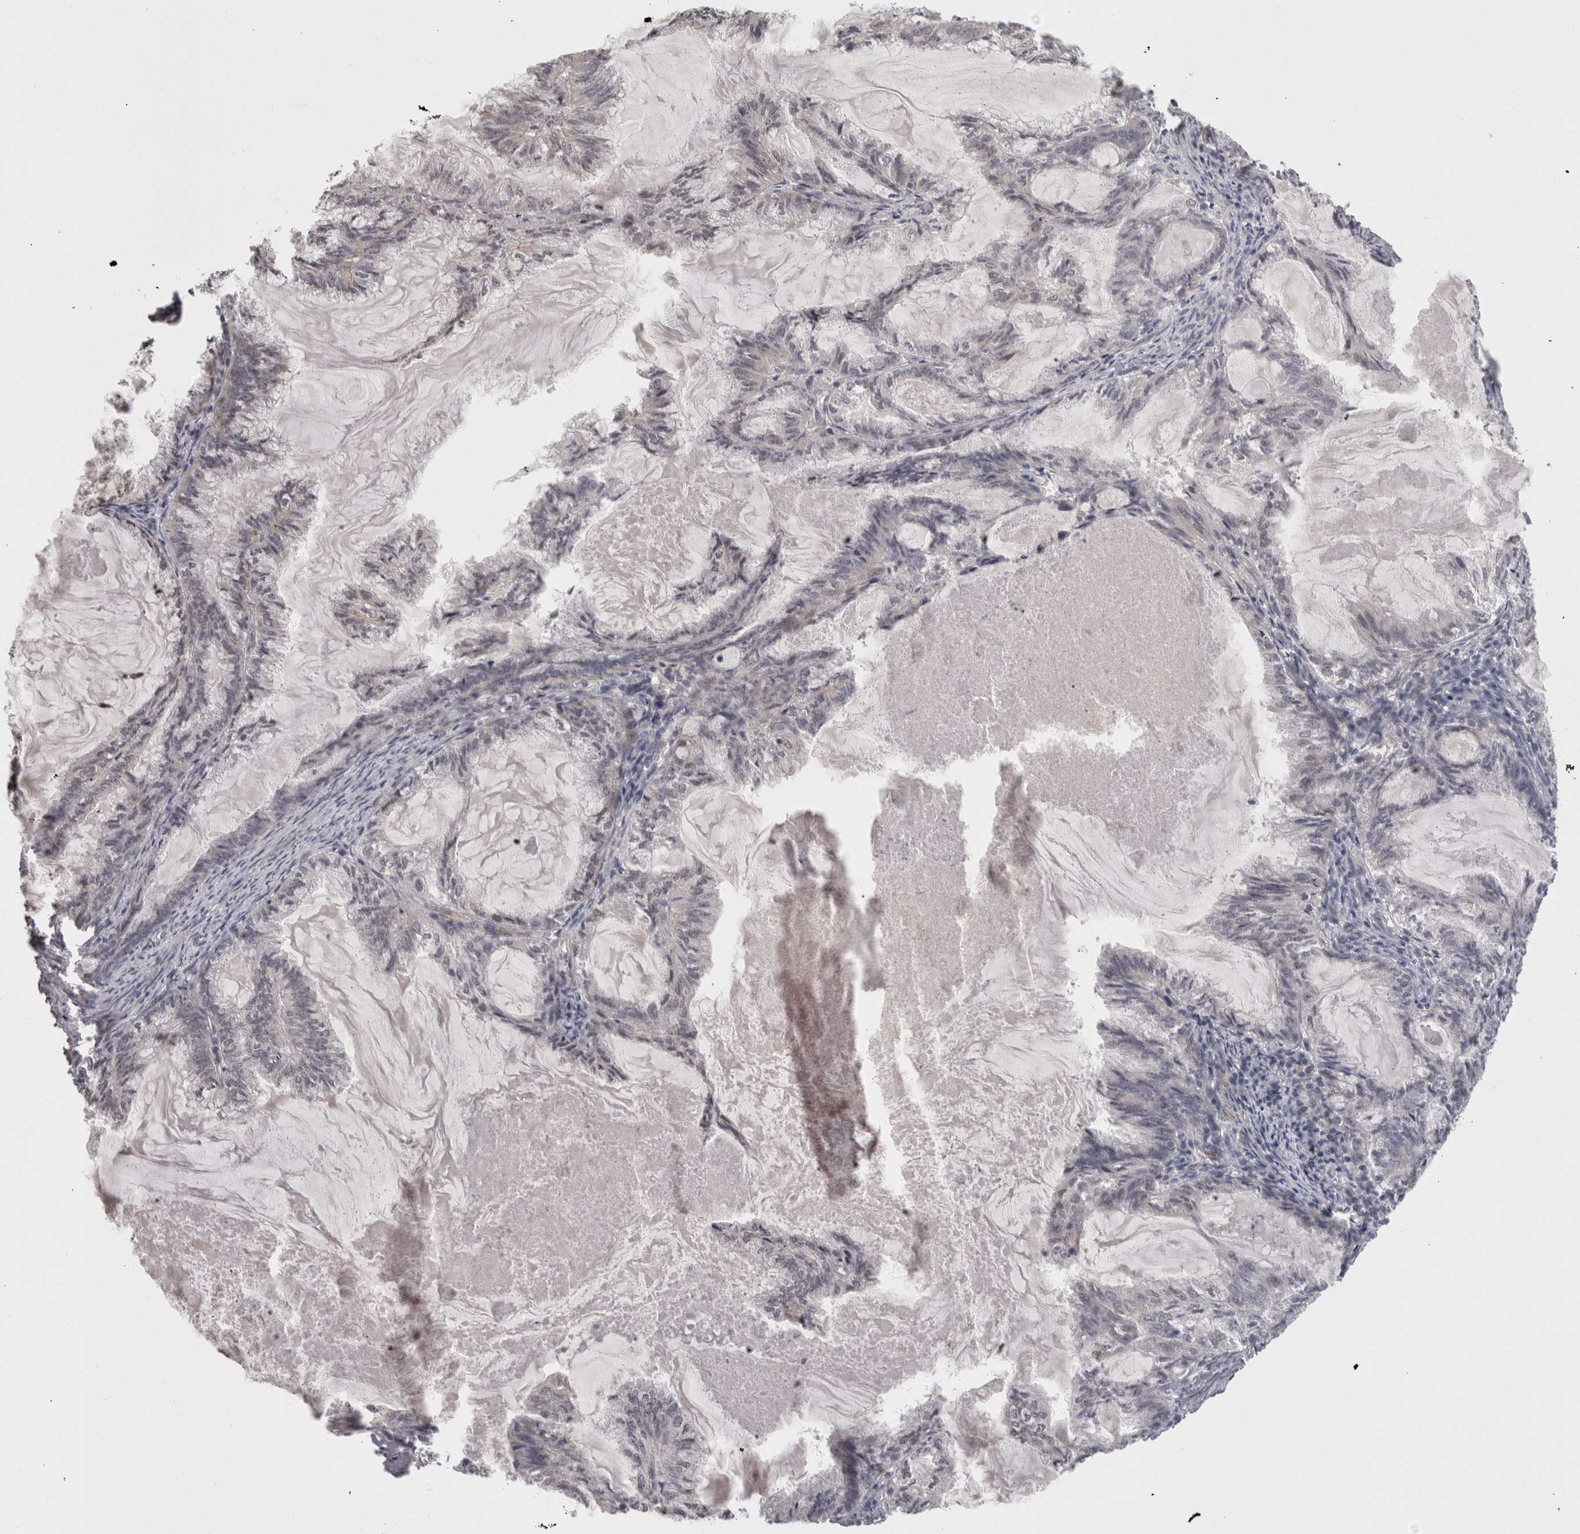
{"staining": {"intensity": "negative", "quantity": "none", "location": "none"}, "tissue": "endometrial cancer", "cell_type": "Tumor cells", "image_type": "cancer", "snomed": [{"axis": "morphology", "description": "Adenocarcinoma, NOS"}, {"axis": "topography", "description": "Endometrium"}], "caption": "Tumor cells are negative for protein expression in human endometrial cancer (adenocarcinoma). Brightfield microscopy of IHC stained with DAB (3,3'-diaminobenzidine) (brown) and hematoxylin (blue), captured at high magnification.", "gene": "RMDN1", "patient": {"sex": "female", "age": 86}}